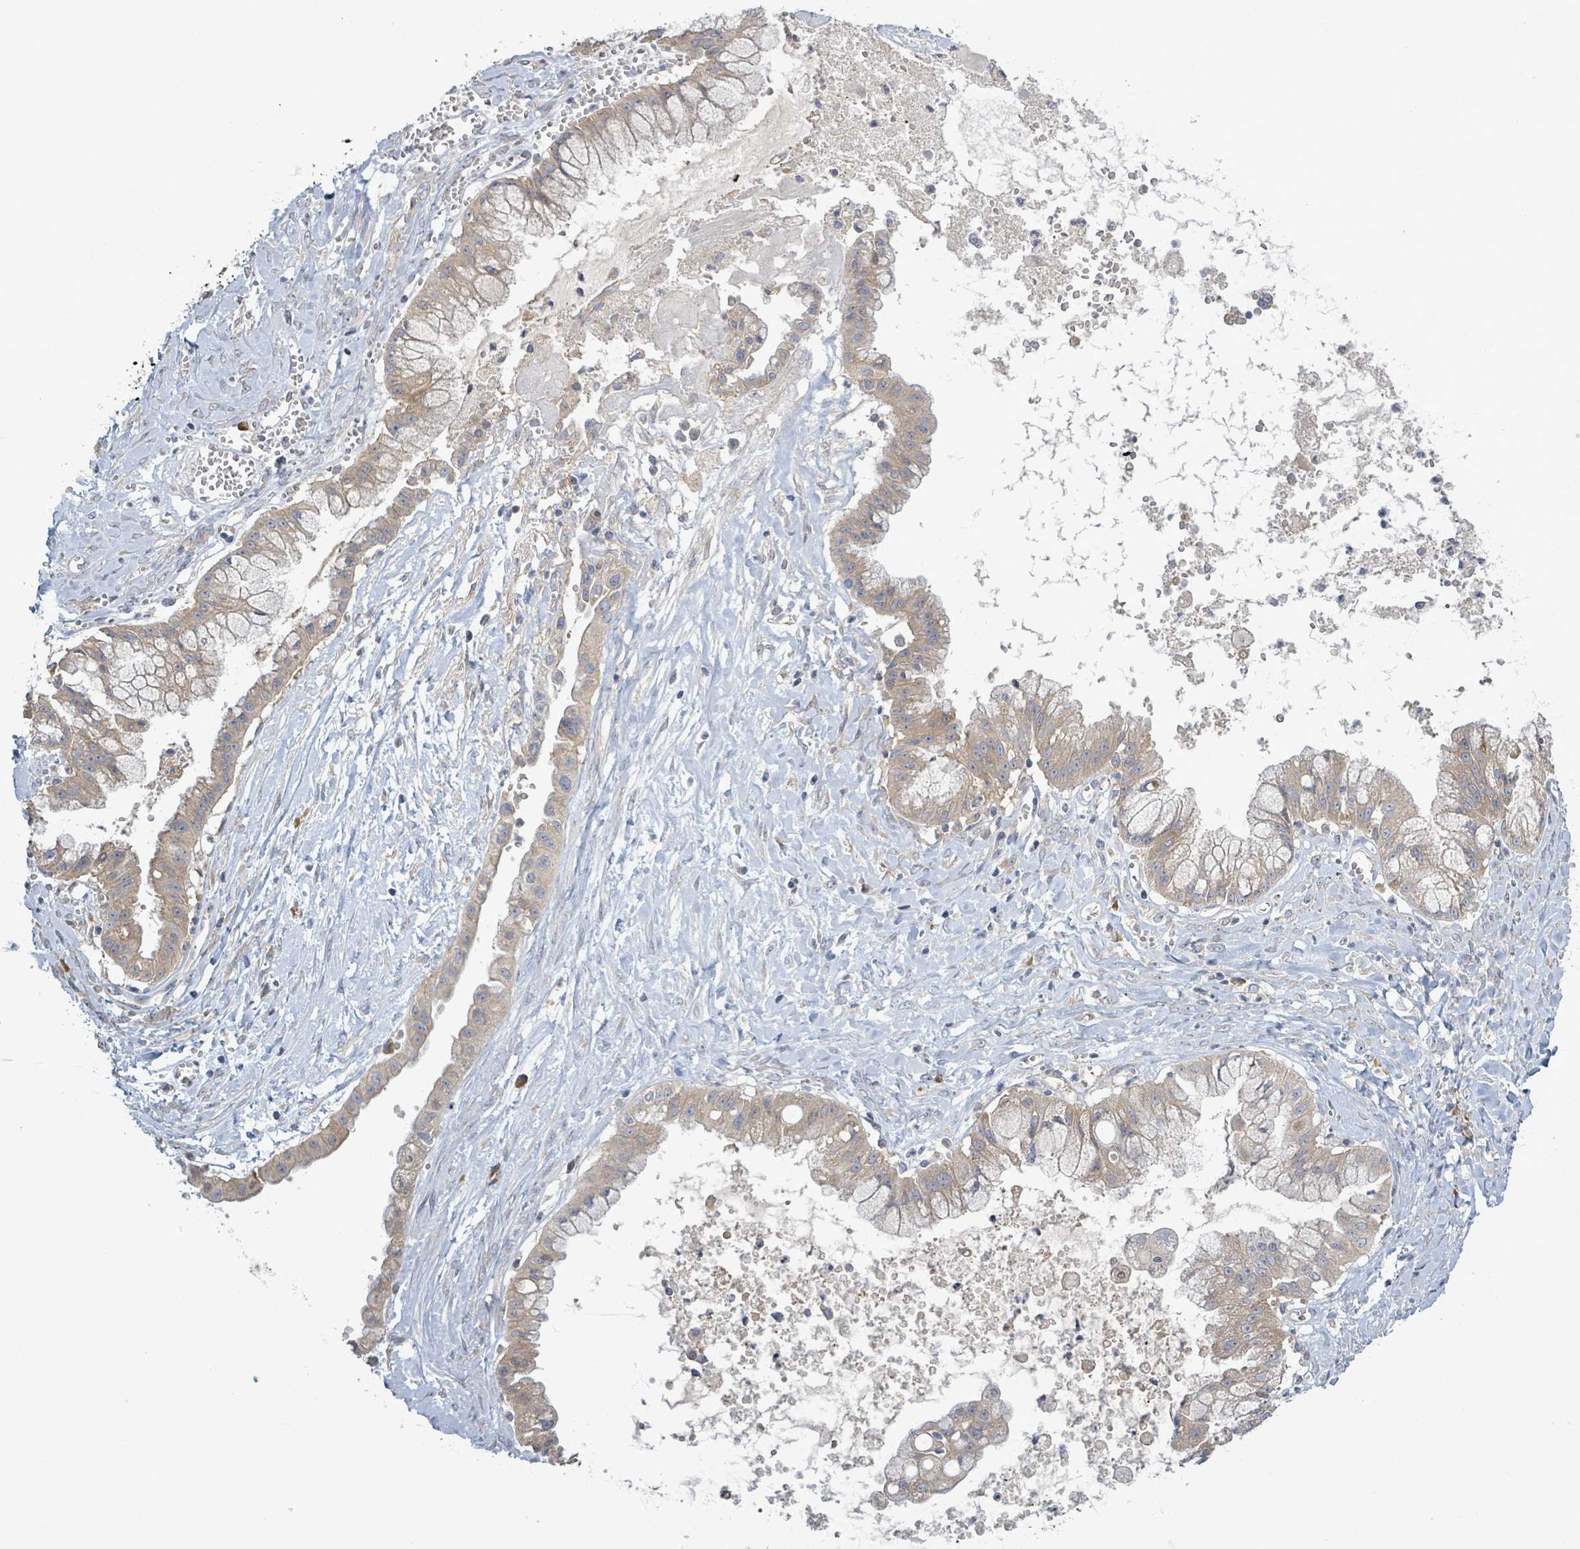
{"staining": {"intensity": "moderate", "quantity": ">75%", "location": "cytoplasmic/membranous"}, "tissue": "ovarian cancer", "cell_type": "Tumor cells", "image_type": "cancer", "snomed": [{"axis": "morphology", "description": "Cystadenocarcinoma, mucinous, NOS"}, {"axis": "topography", "description": "Ovary"}], "caption": "This micrograph shows immunohistochemistry (IHC) staining of human mucinous cystadenocarcinoma (ovarian), with medium moderate cytoplasmic/membranous staining in approximately >75% of tumor cells.", "gene": "ATP13A1", "patient": {"sex": "female", "age": 70}}